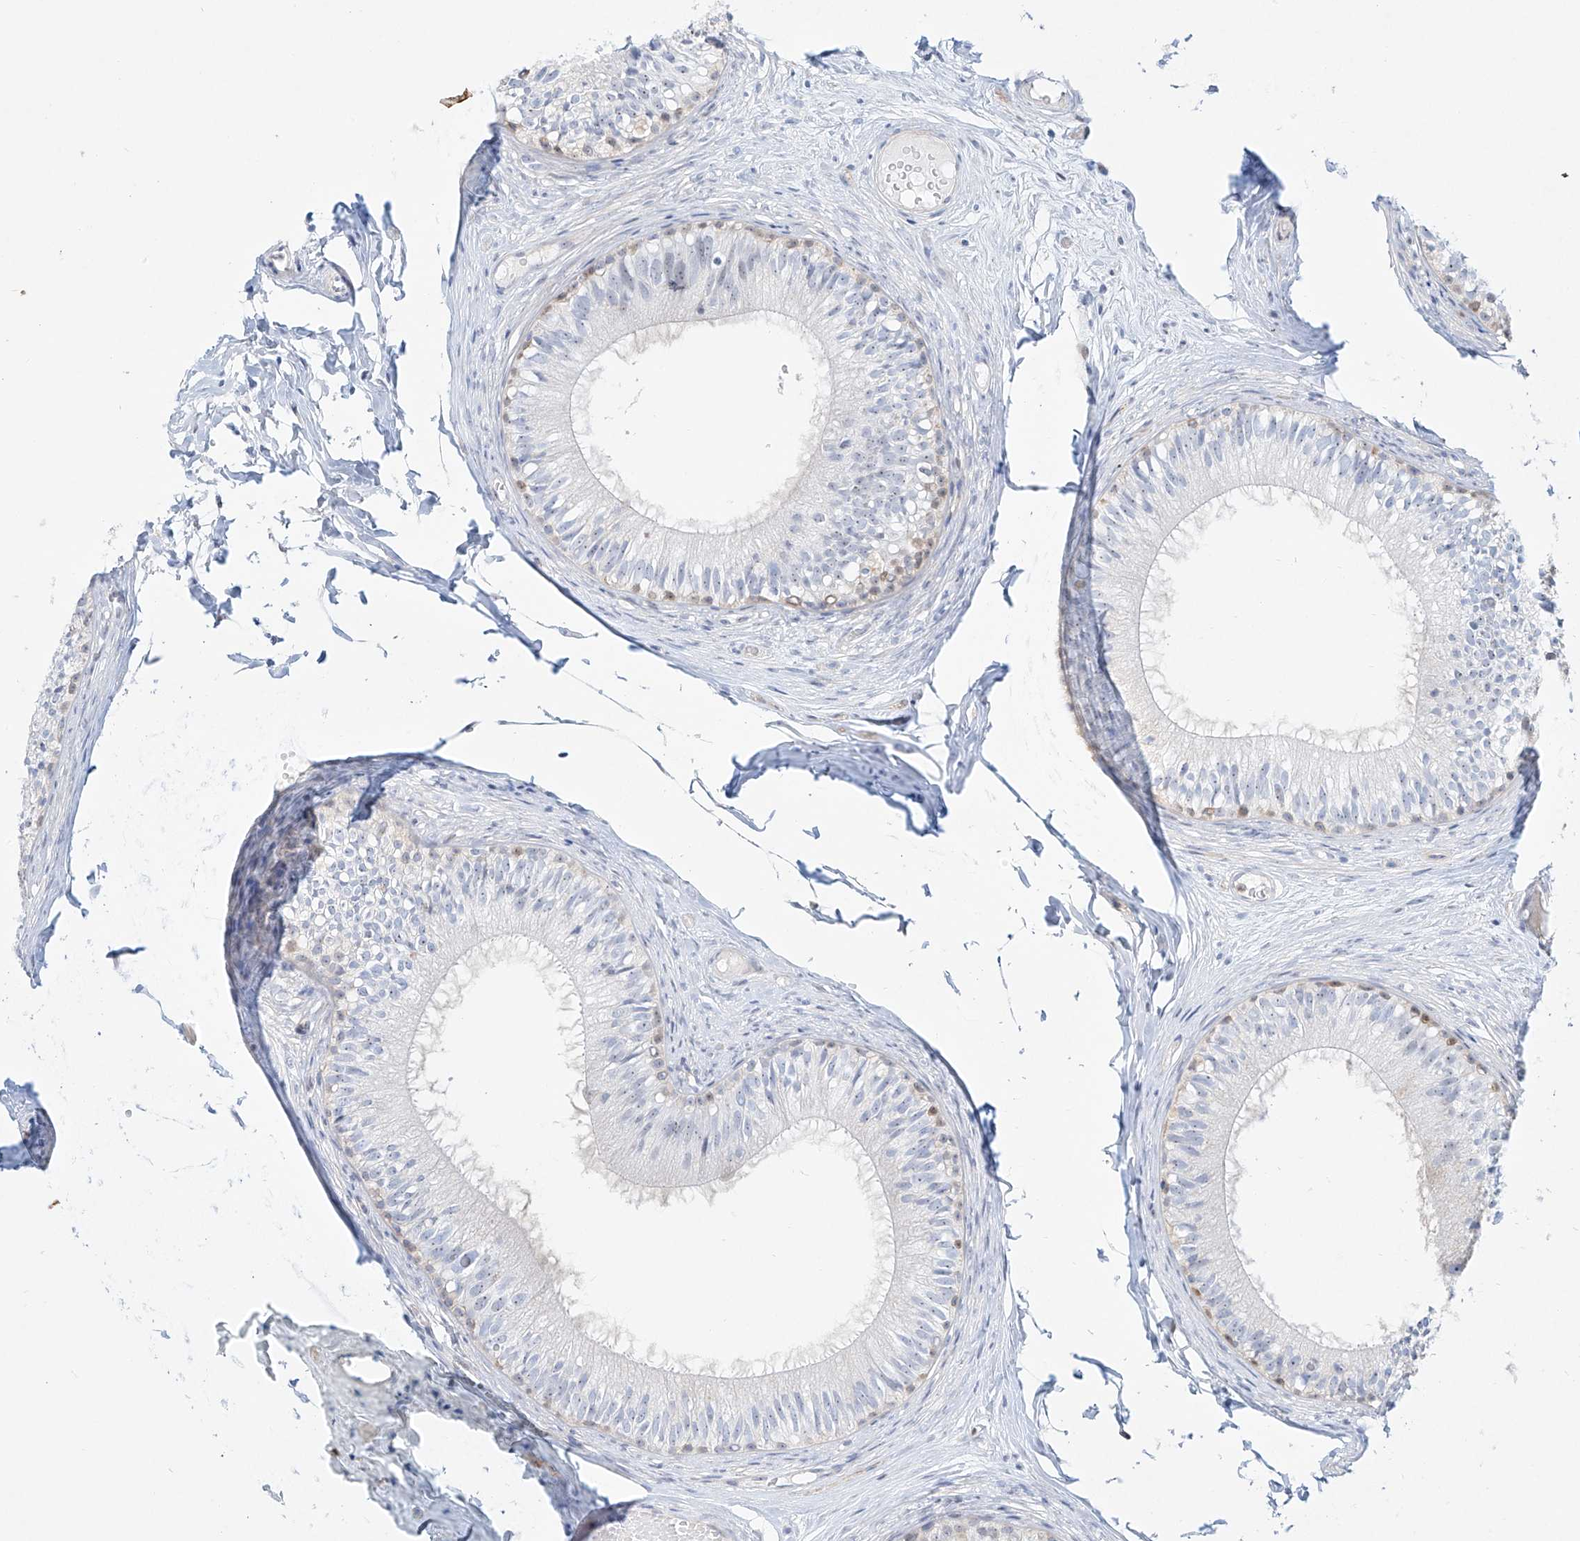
{"staining": {"intensity": "weak", "quantity": "<25%", "location": "cytoplasmic/membranous"}, "tissue": "epididymis", "cell_type": "Glandular cells", "image_type": "normal", "snomed": [{"axis": "morphology", "description": "Normal tissue, NOS"}, {"axis": "morphology", "description": "Seminoma in situ"}, {"axis": "topography", "description": "Testis"}, {"axis": "topography", "description": "Epididymis"}], "caption": "DAB (3,3'-diaminobenzidine) immunohistochemical staining of benign epididymis shows no significant expression in glandular cells.", "gene": "SNU13", "patient": {"sex": "male", "age": 28}}